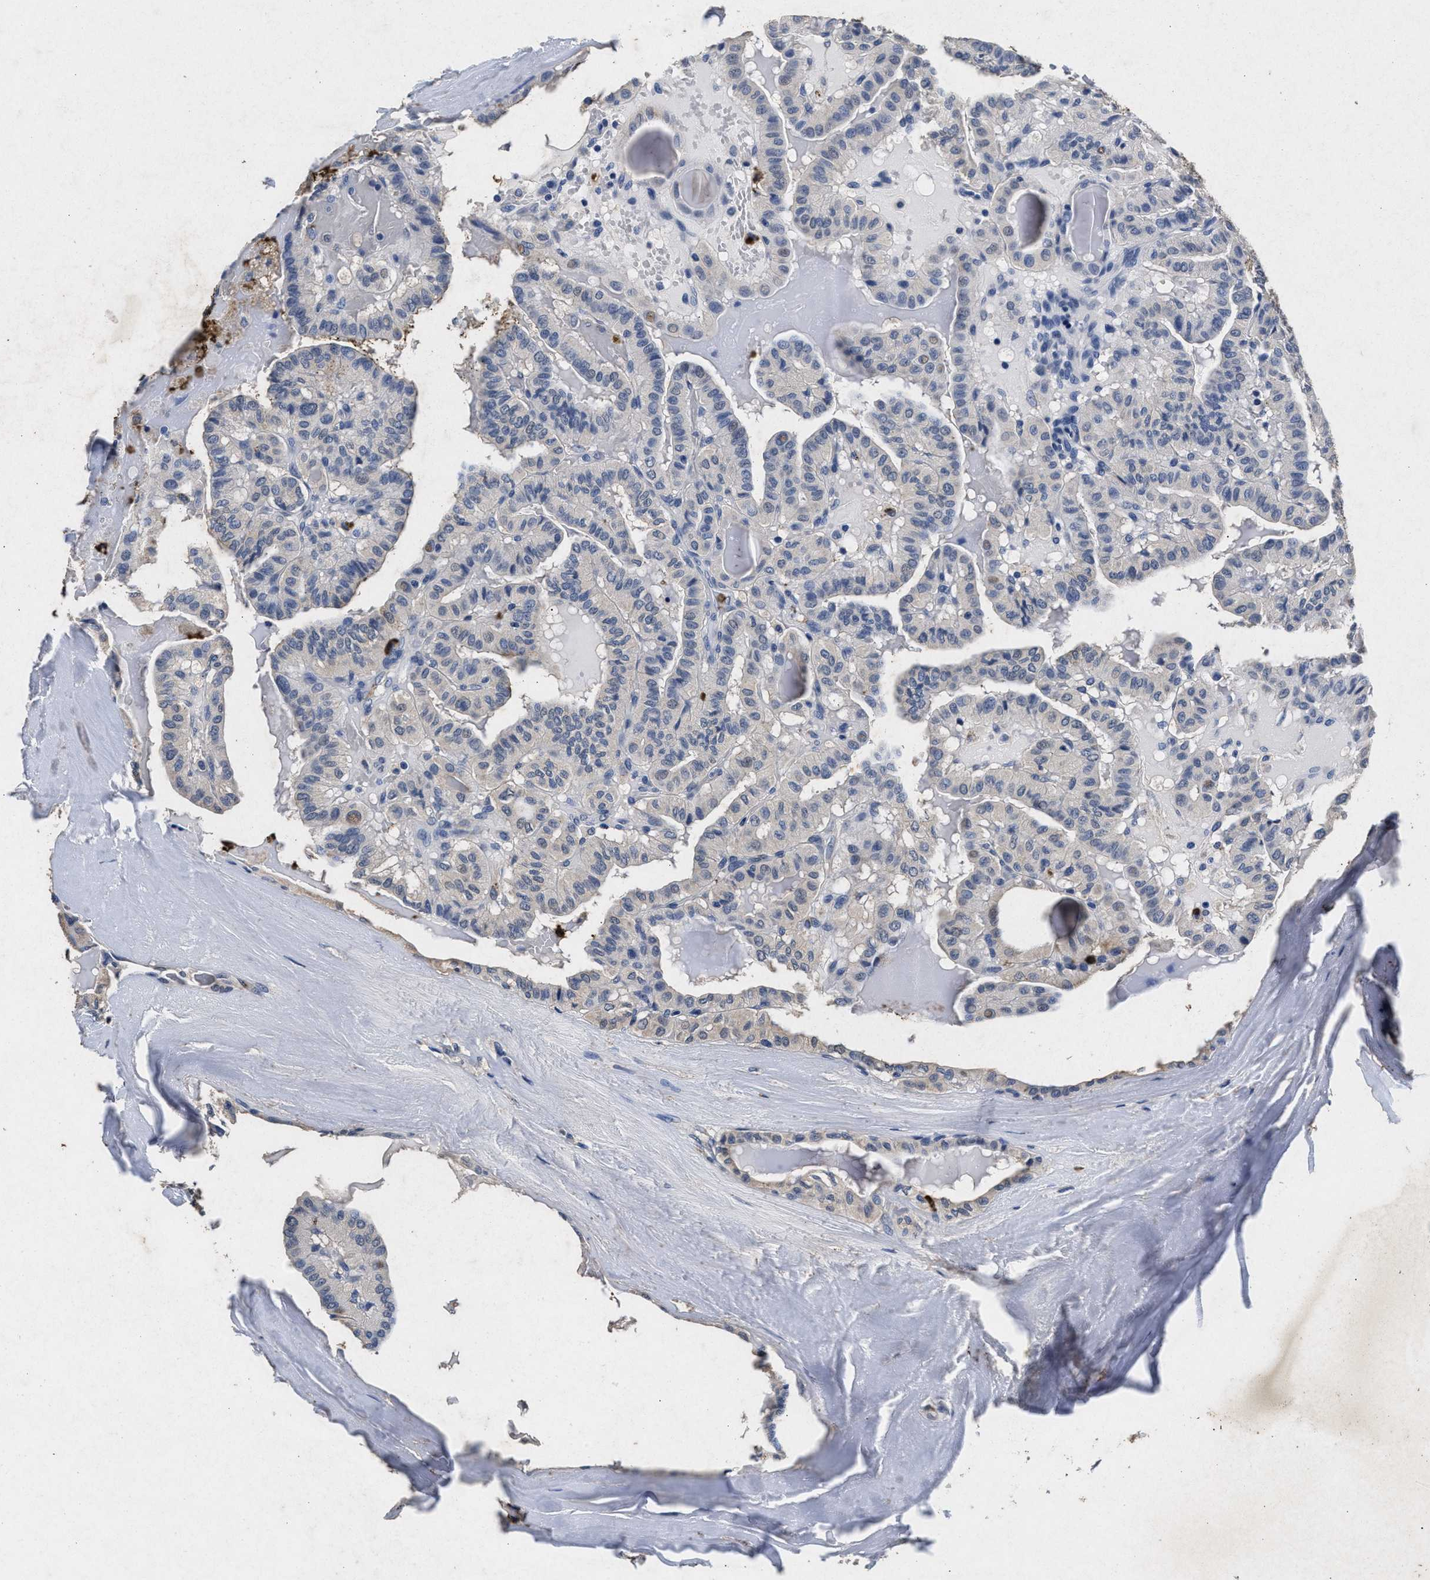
{"staining": {"intensity": "negative", "quantity": "none", "location": "none"}, "tissue": "thyroid cancer", "cell_type": "Tumor cells", "image_type": "cancer", "snomed": [{"axis": "morphology", "description": "Papillary adenocarcinoma, NOS"}, {"axis": "topography", "description": "Thyroid gland"}], "caption": "IHC micrograph of human thyroid cancer stained for a protein (brown), which displays no expression in tumor cells.", "gene": "LTB4R2", "patient": {"sex": "male", "age": 77}}